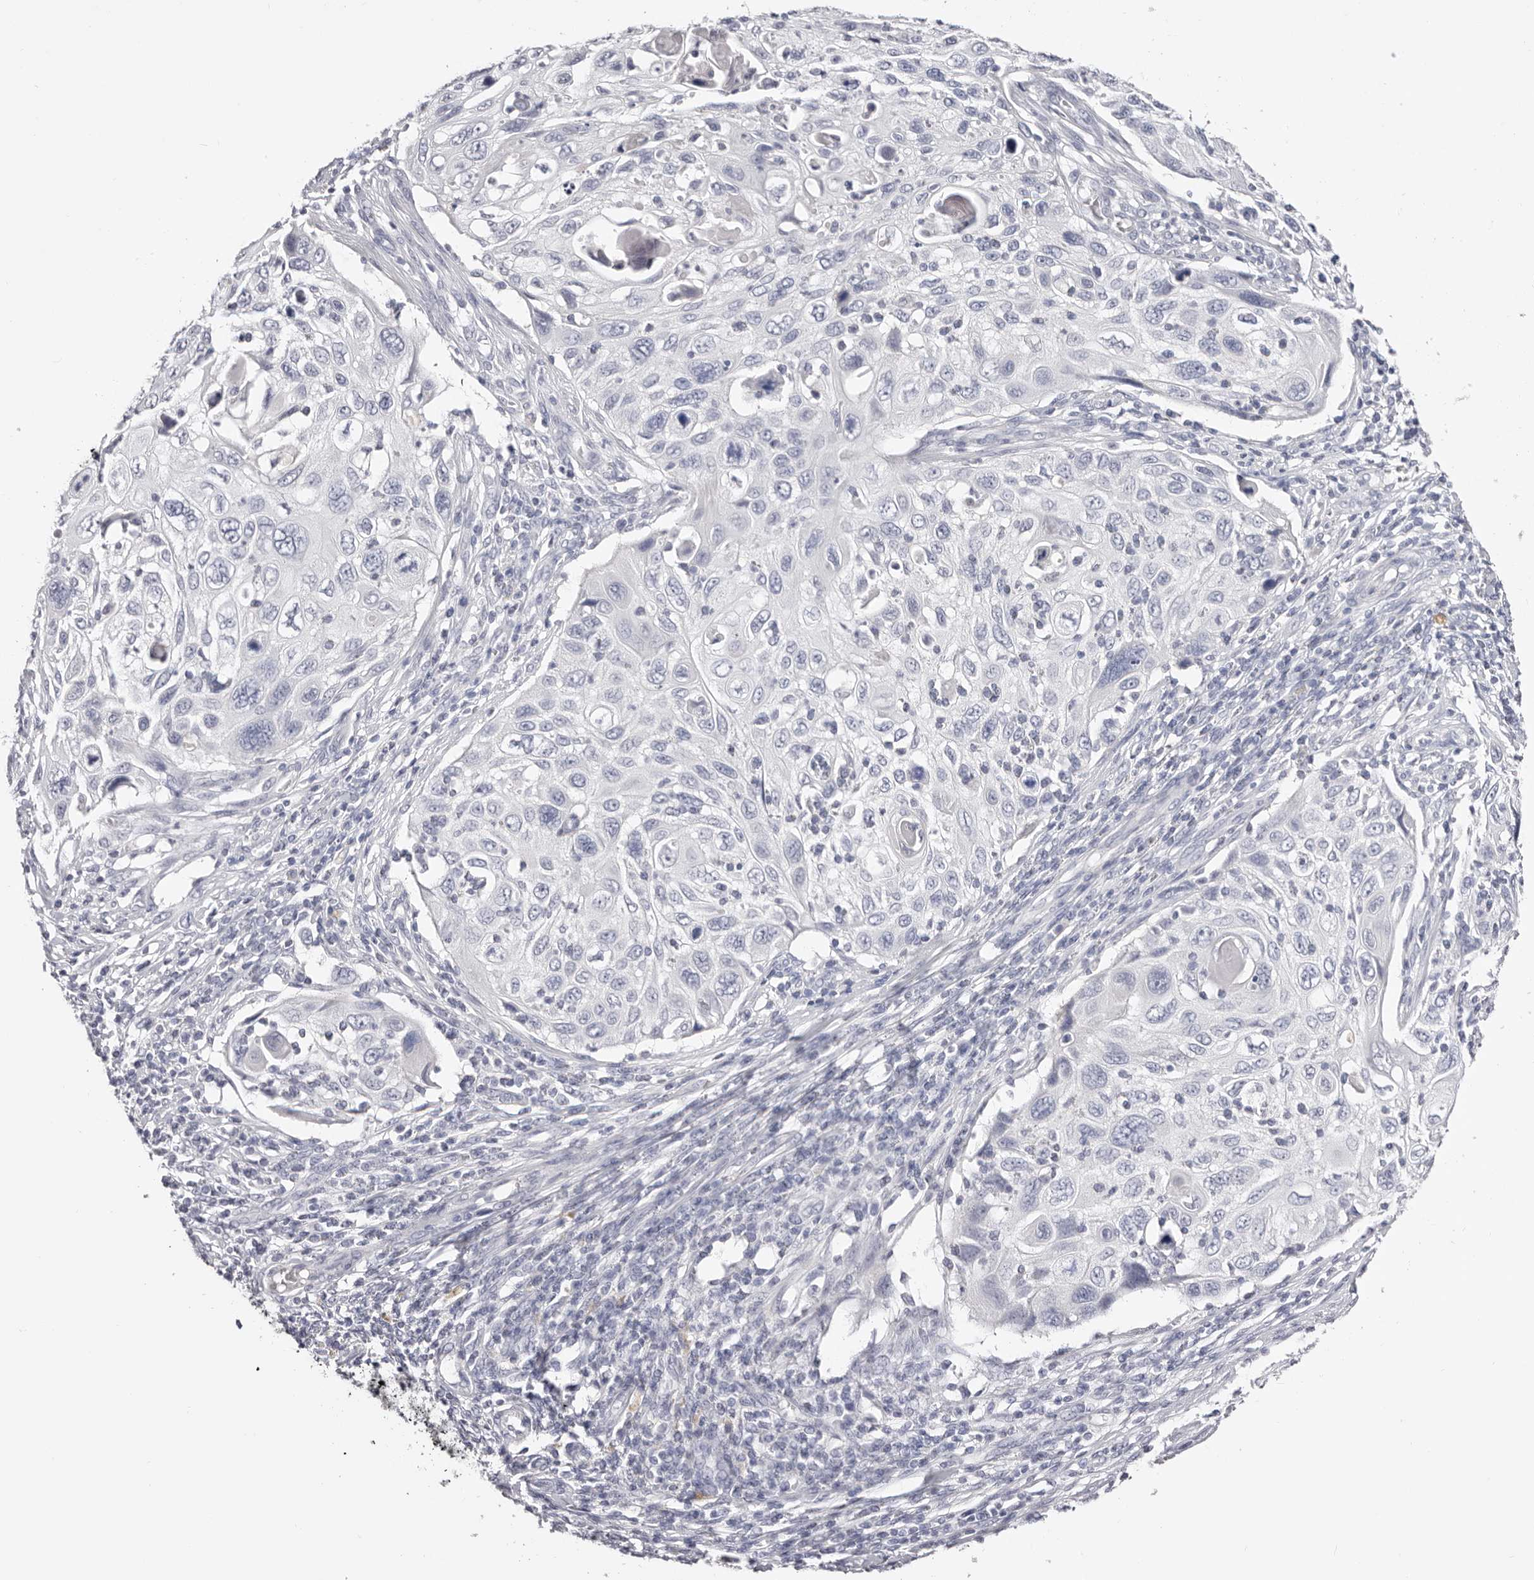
{"staining": {"intensity": "negative", "quantity": "none", "location": "none"}, "tissue": "cervical cancer", "cell_type": "Tumor cells", "image_type": "cancer", "snomed": [{"axis": "morphology", "description": "Squamous cell carcinoma, NOS"}, {"axis": "topography", "description": "Cervix"}], "caption": "Cervical squamous cell carcinoma was stained to show a protein in brown. There is no significant positivity in tumor cells.", "gene": "AKNAD1", "patient": {"sex": "female", "age": 70}}